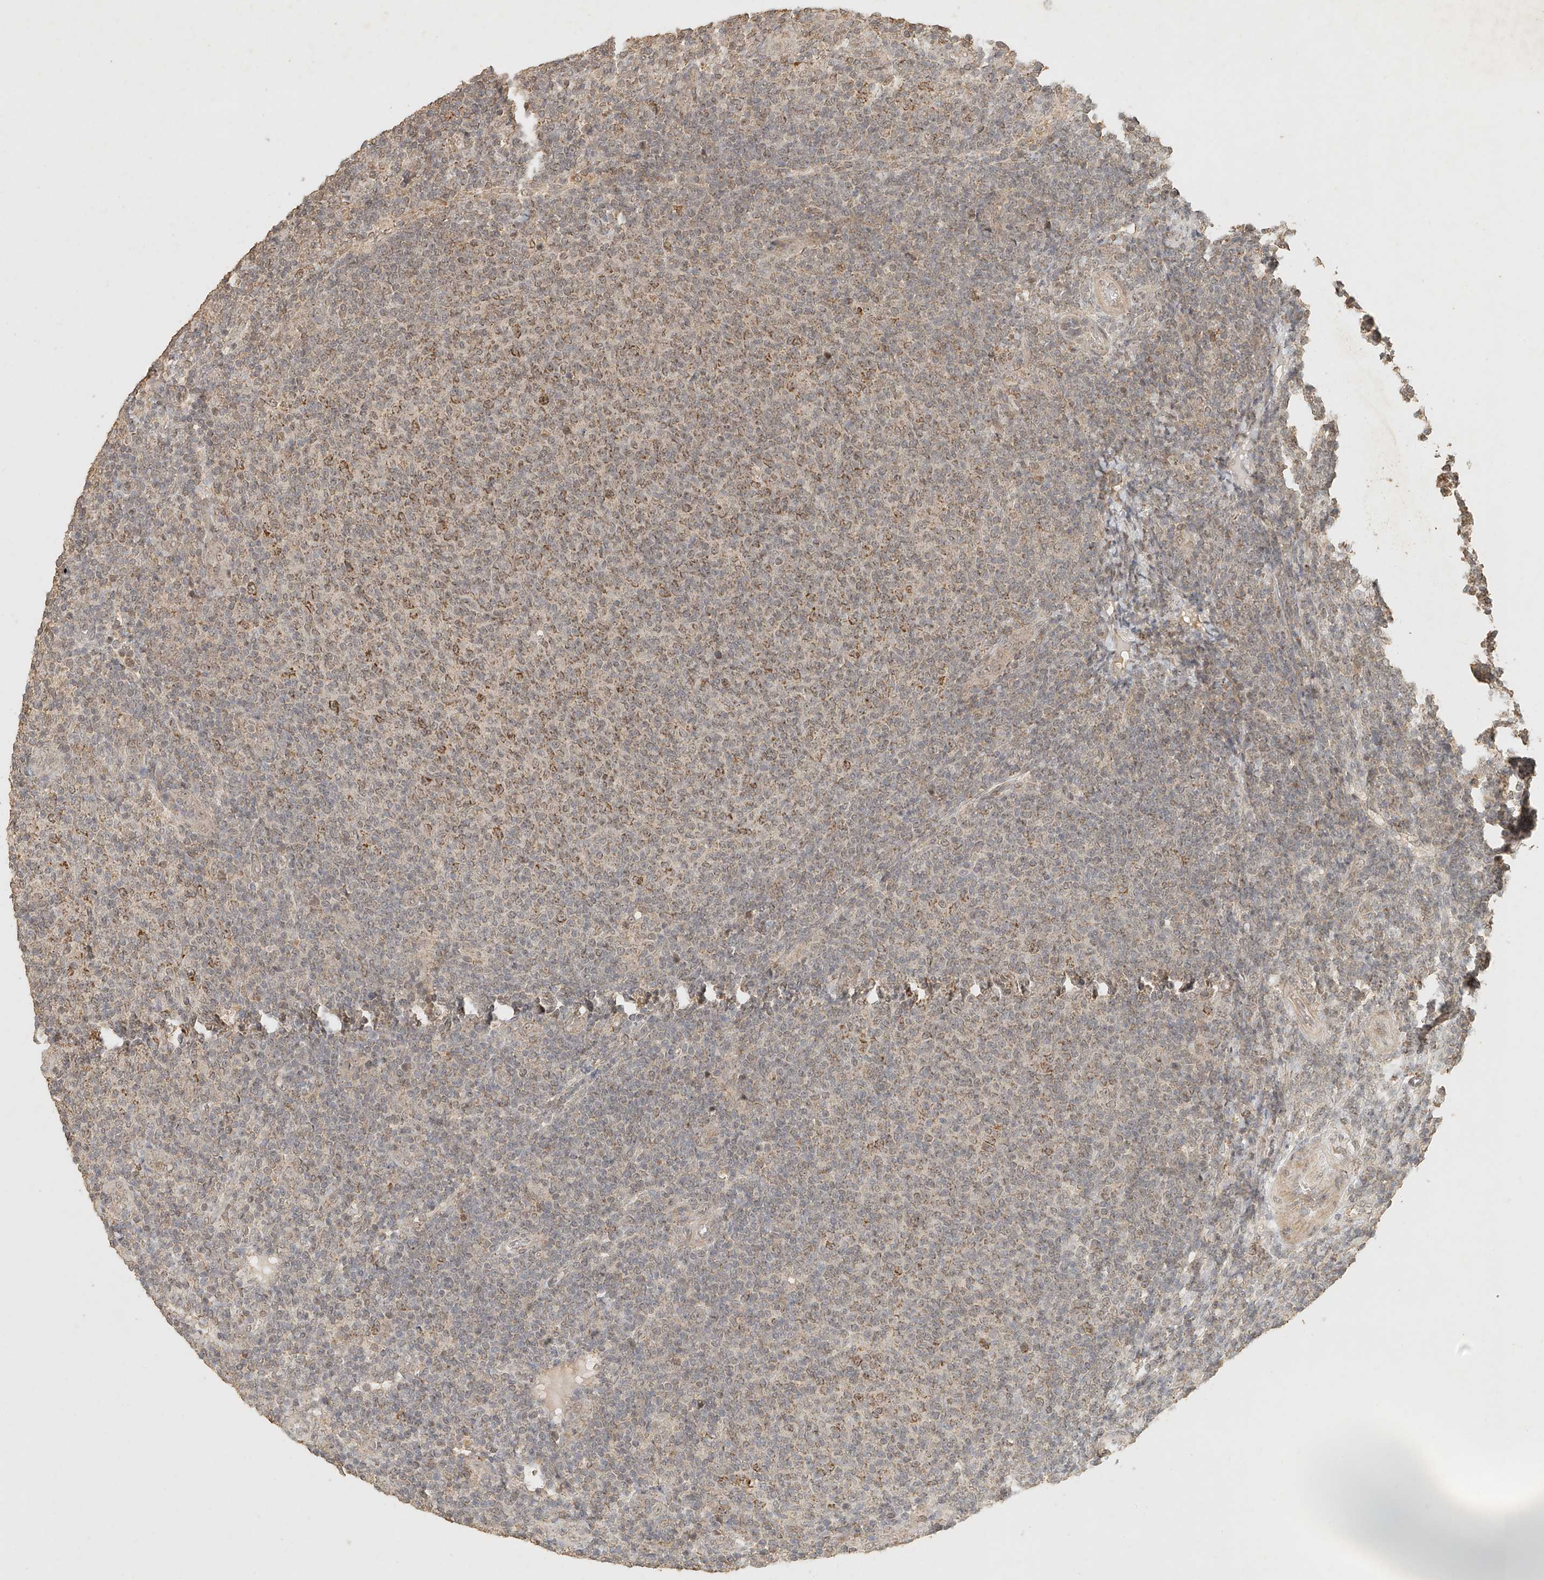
{"staining": {"intensity": "moderate", "quantity": "25%-75%", "location": "cytoplasmic/membranous"}, "tissue": "lymphoma", "cell_type": "Tumor cells", "image_type": "cancer", "snomed": [{"axis": "morphology", "description": "Malignant lymphoma, non-Hodgkin's type, Low grade"}, {"axis": "topography", "description": "Lymph node"}], "caption": "Immunohistochemical staining of malignant lymphoma, non-Hodgkin's type (low-grade) shows medium levels of moderate cytoplasmic/membranous staining in approximately 25%-75% of tumor cells.", "gene": "CXorf58", "patient": {"sex": "male", "age": 66}}